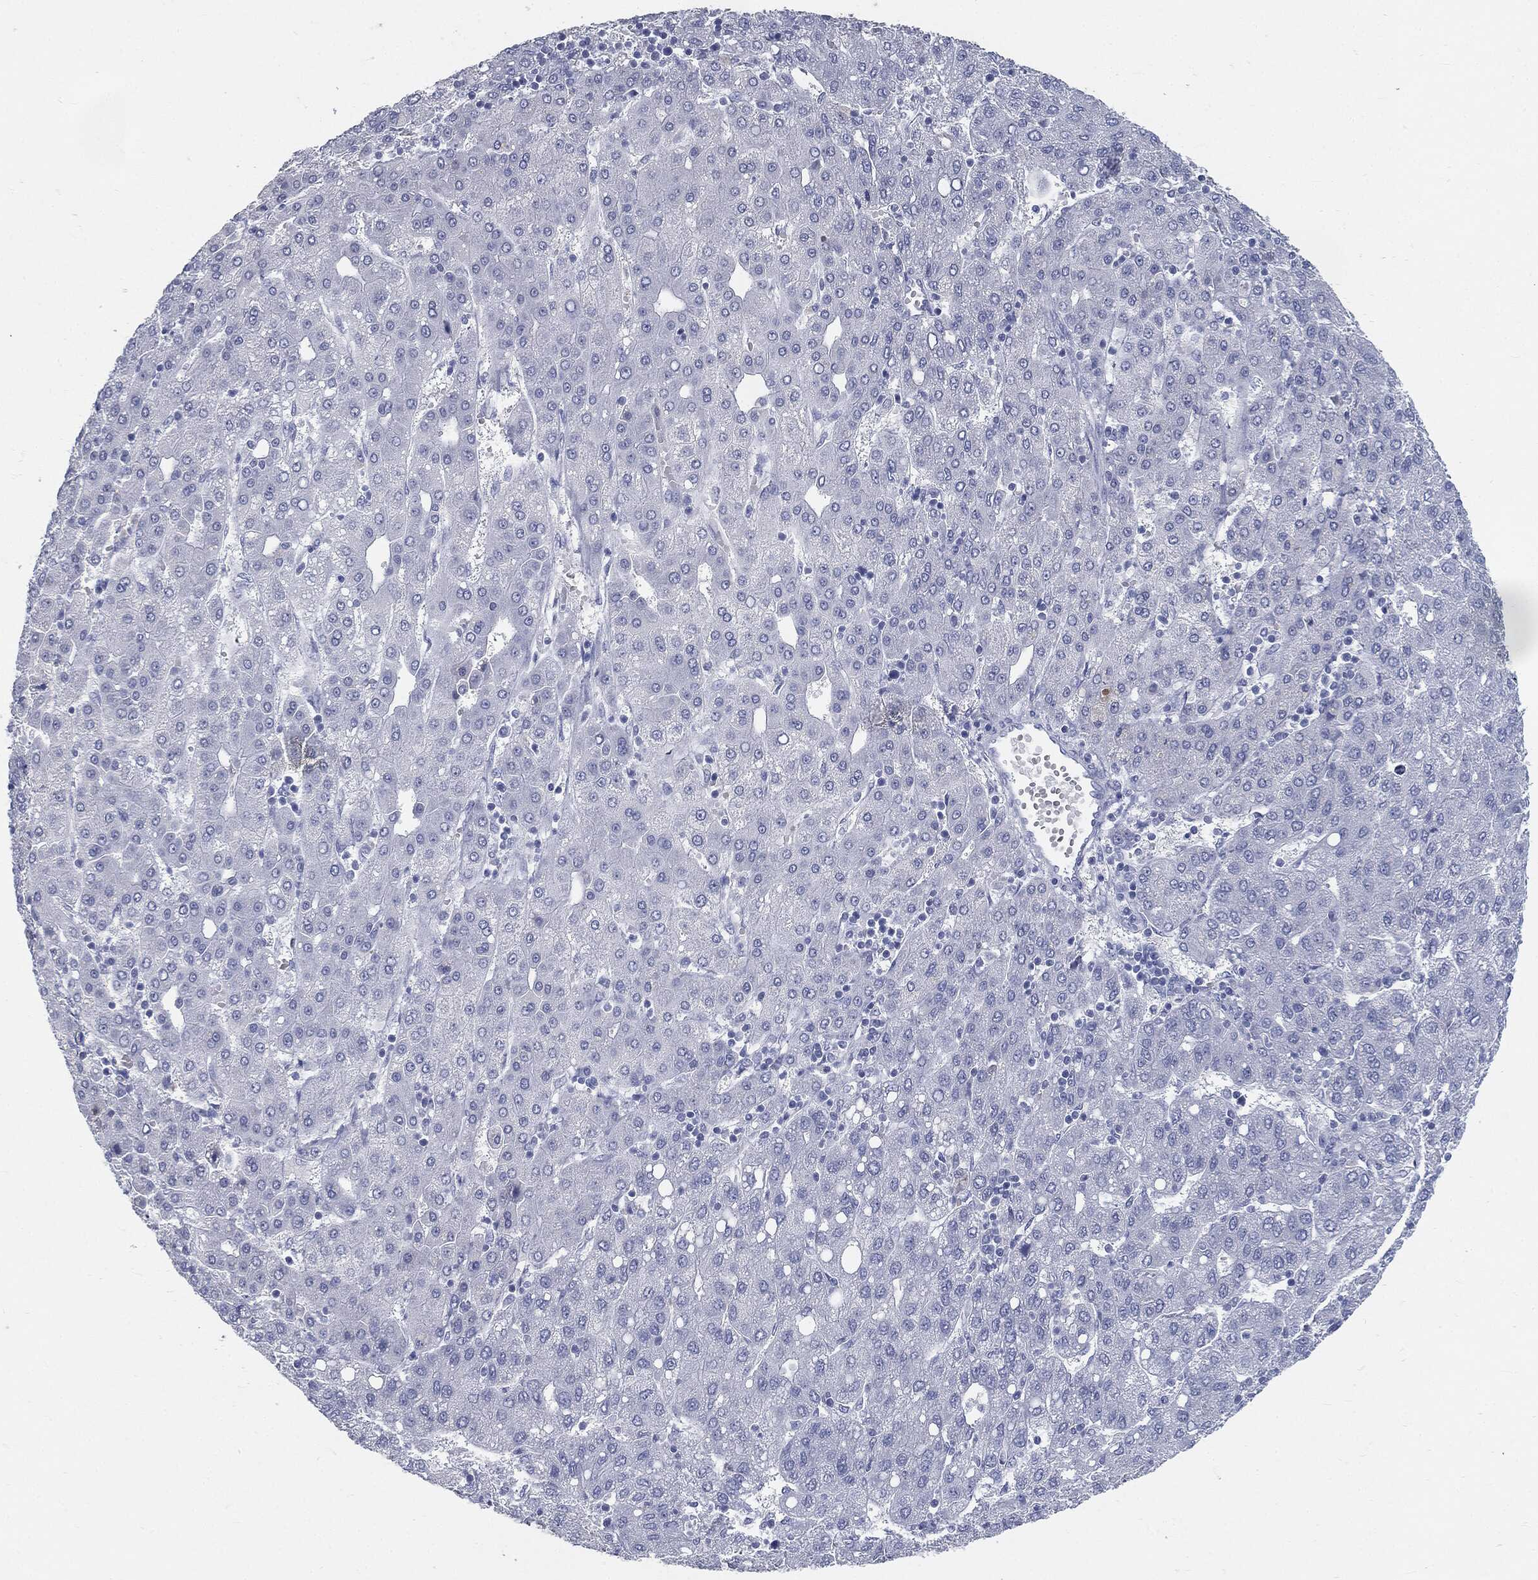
{"staining": {"intensity": "negative", "quantity": "none", "location": "none"}, "tissue": "liver cancer", "cell_type": "Tumor cells", "image_type": "cancer", "snomed": [{"axis": "morphology", "description": "Carcinoma, Hepatocellular, NOS"}, {"axis": "topography", "description": "Liver"}], "caption": "Protein analysis of liver hepatocellular carcinoma reveals no significant positivity in tumor cells. (DAB (3,3'-diaminobenzidine) IHC with hematoxylin counter stain).", "gene": "CUZD1", "patient": {"sex": "male", "age": 65}}